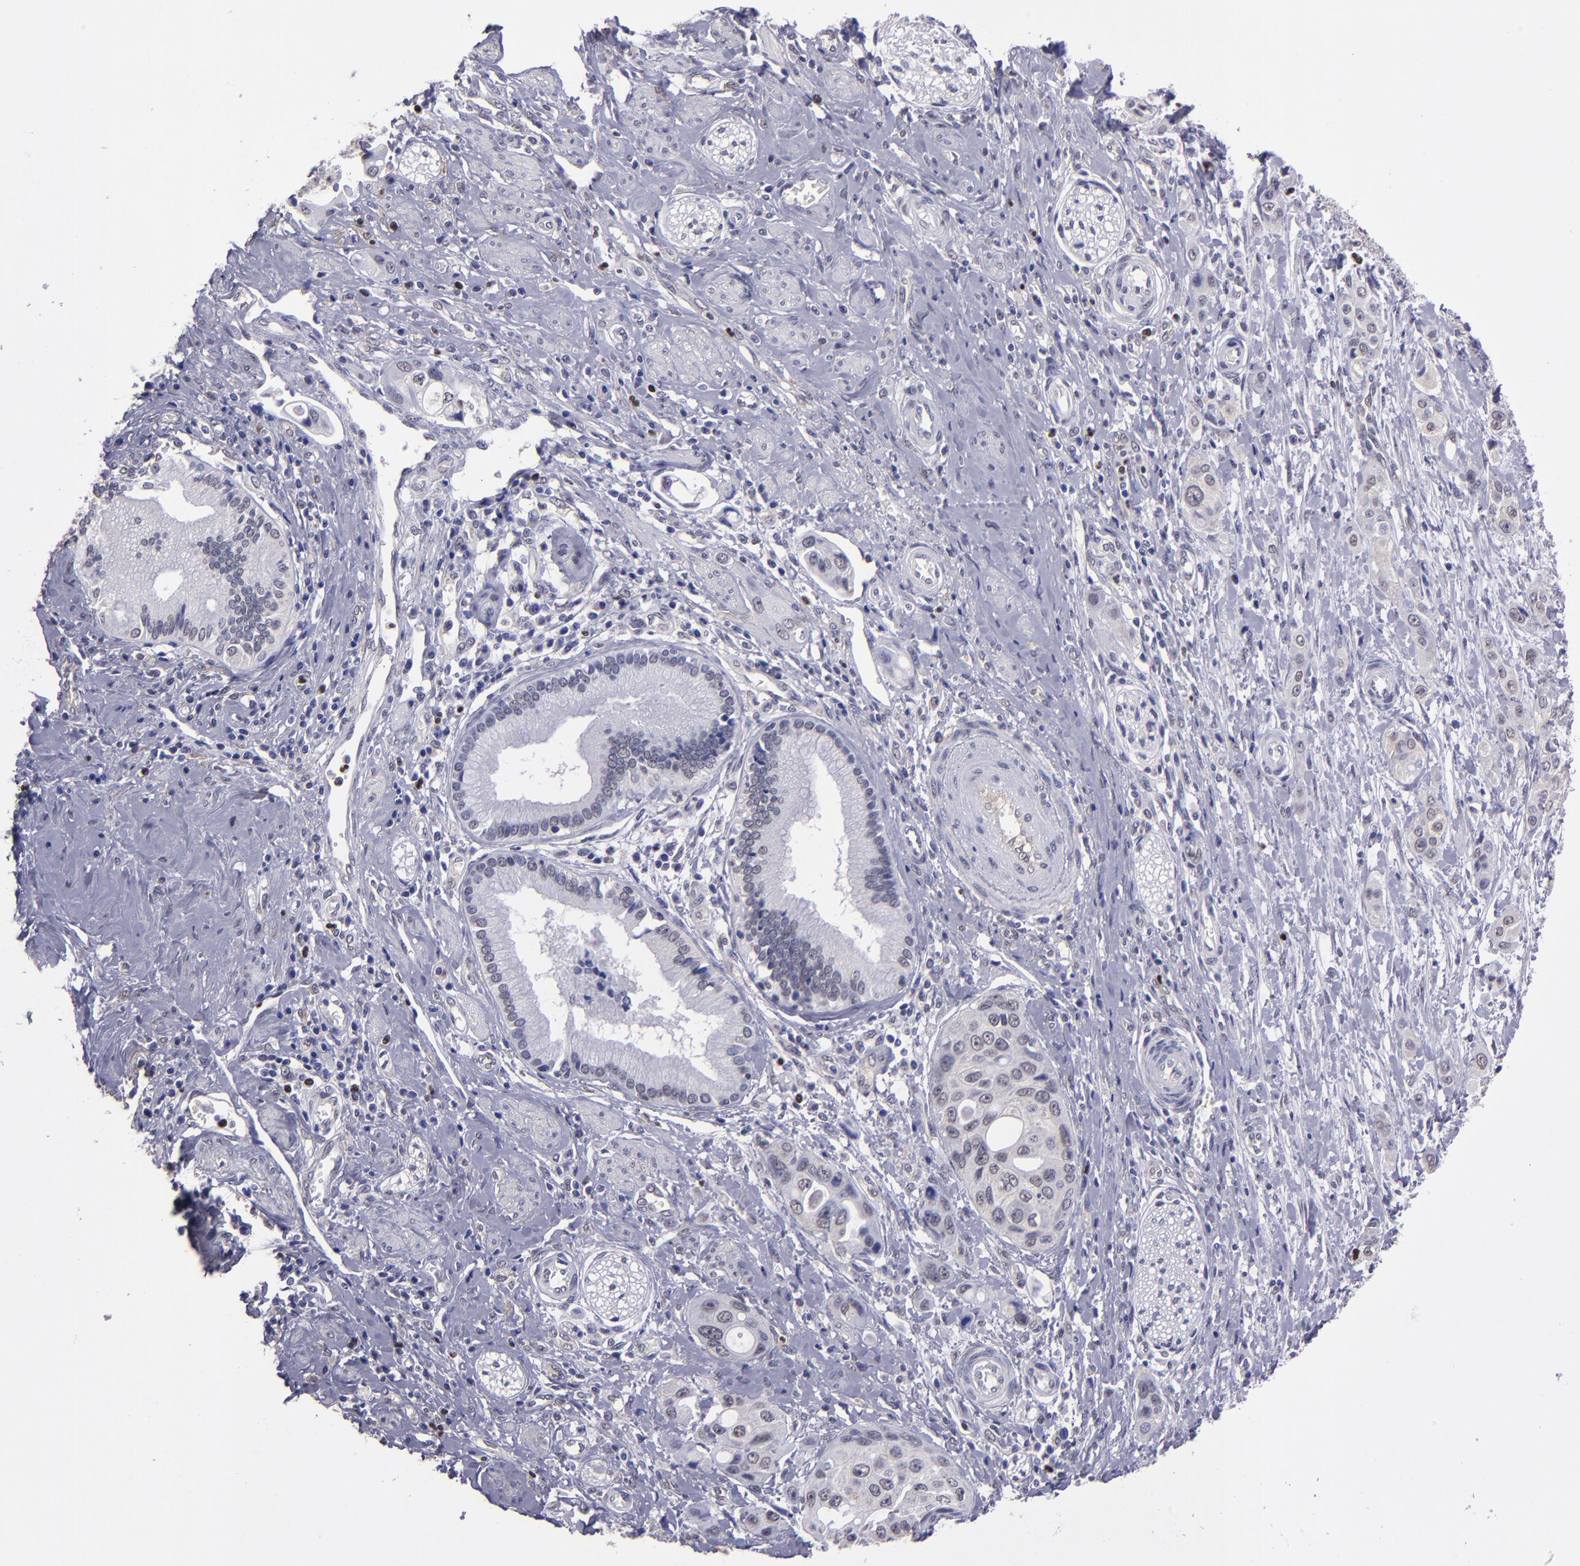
{"staining": {"intensity": "negative", "quantity": "none", "location": "none"}, "tissue": "pancreatic cancer", "cell_type": "Tumor cells", "image_type": "cancer", "snomed": [{"axis": "morphology", "description": "Adenocarcinoma, NOS"}, {"axis": "topography", "description": "Pancreas"}], "caption": "A micrograph of human adenocarcinoma (pancreatic) is negative for staining in tumor cells.", "gene": "CEBPE", "patient": {"sex": "female", "age": 60}}